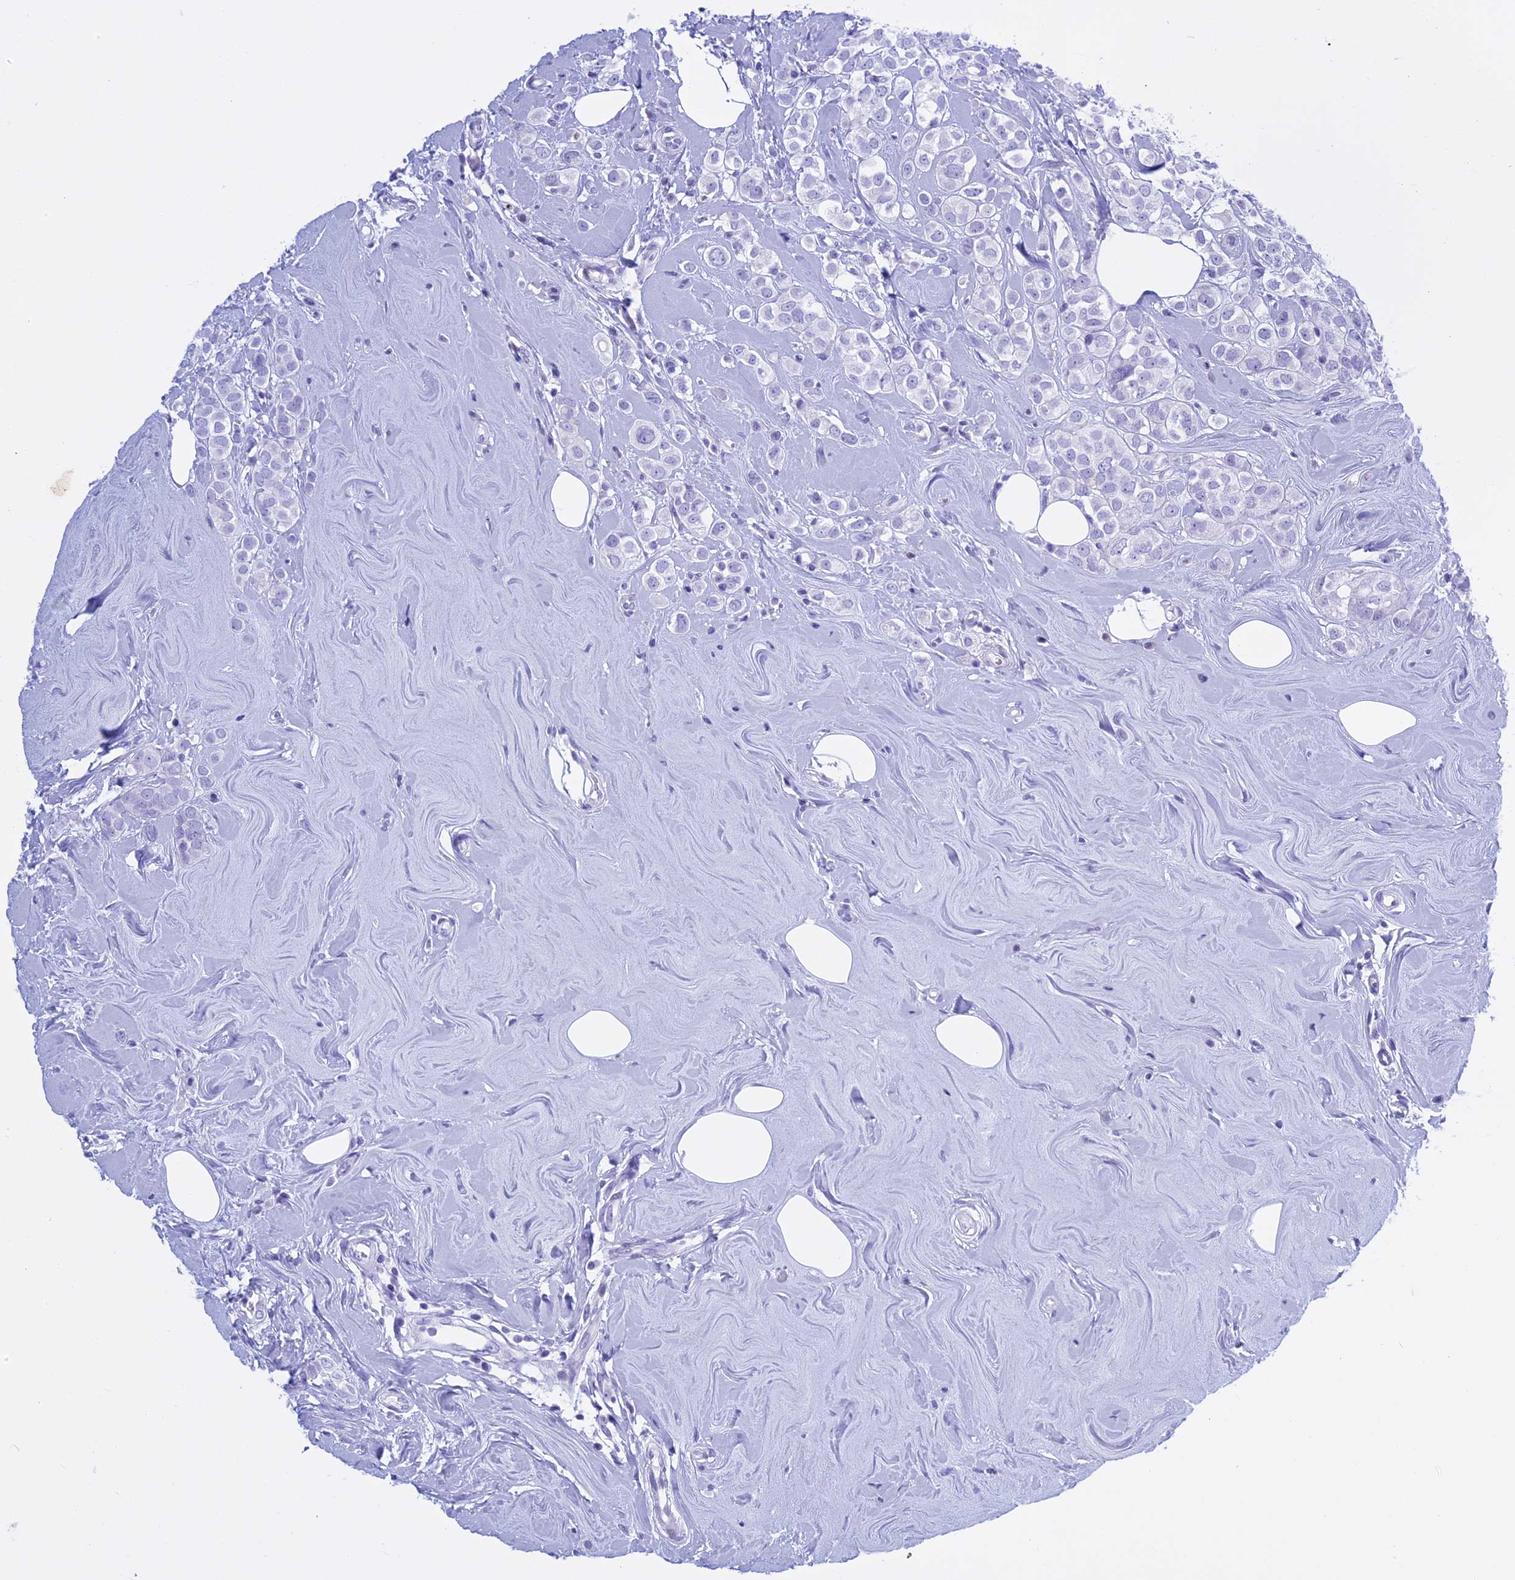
{"staining": {"intensity": "negative", "quantity": "none", "location": "none"}, "tissue": "breast cancer", "cell_type": "Tumor cells", "image_type": "cancer", "snomed": [{"axis": "morphology", "description": "Lobular carcinoma"}, {"axis": "topography", "description": "Breast"}], "caption": "Tumor cells show no significant protein staining in breast cancer. Nuclei are stained in blue.", "gene": "KCTD21", "patient": {"sex": "female", "age": 47}}